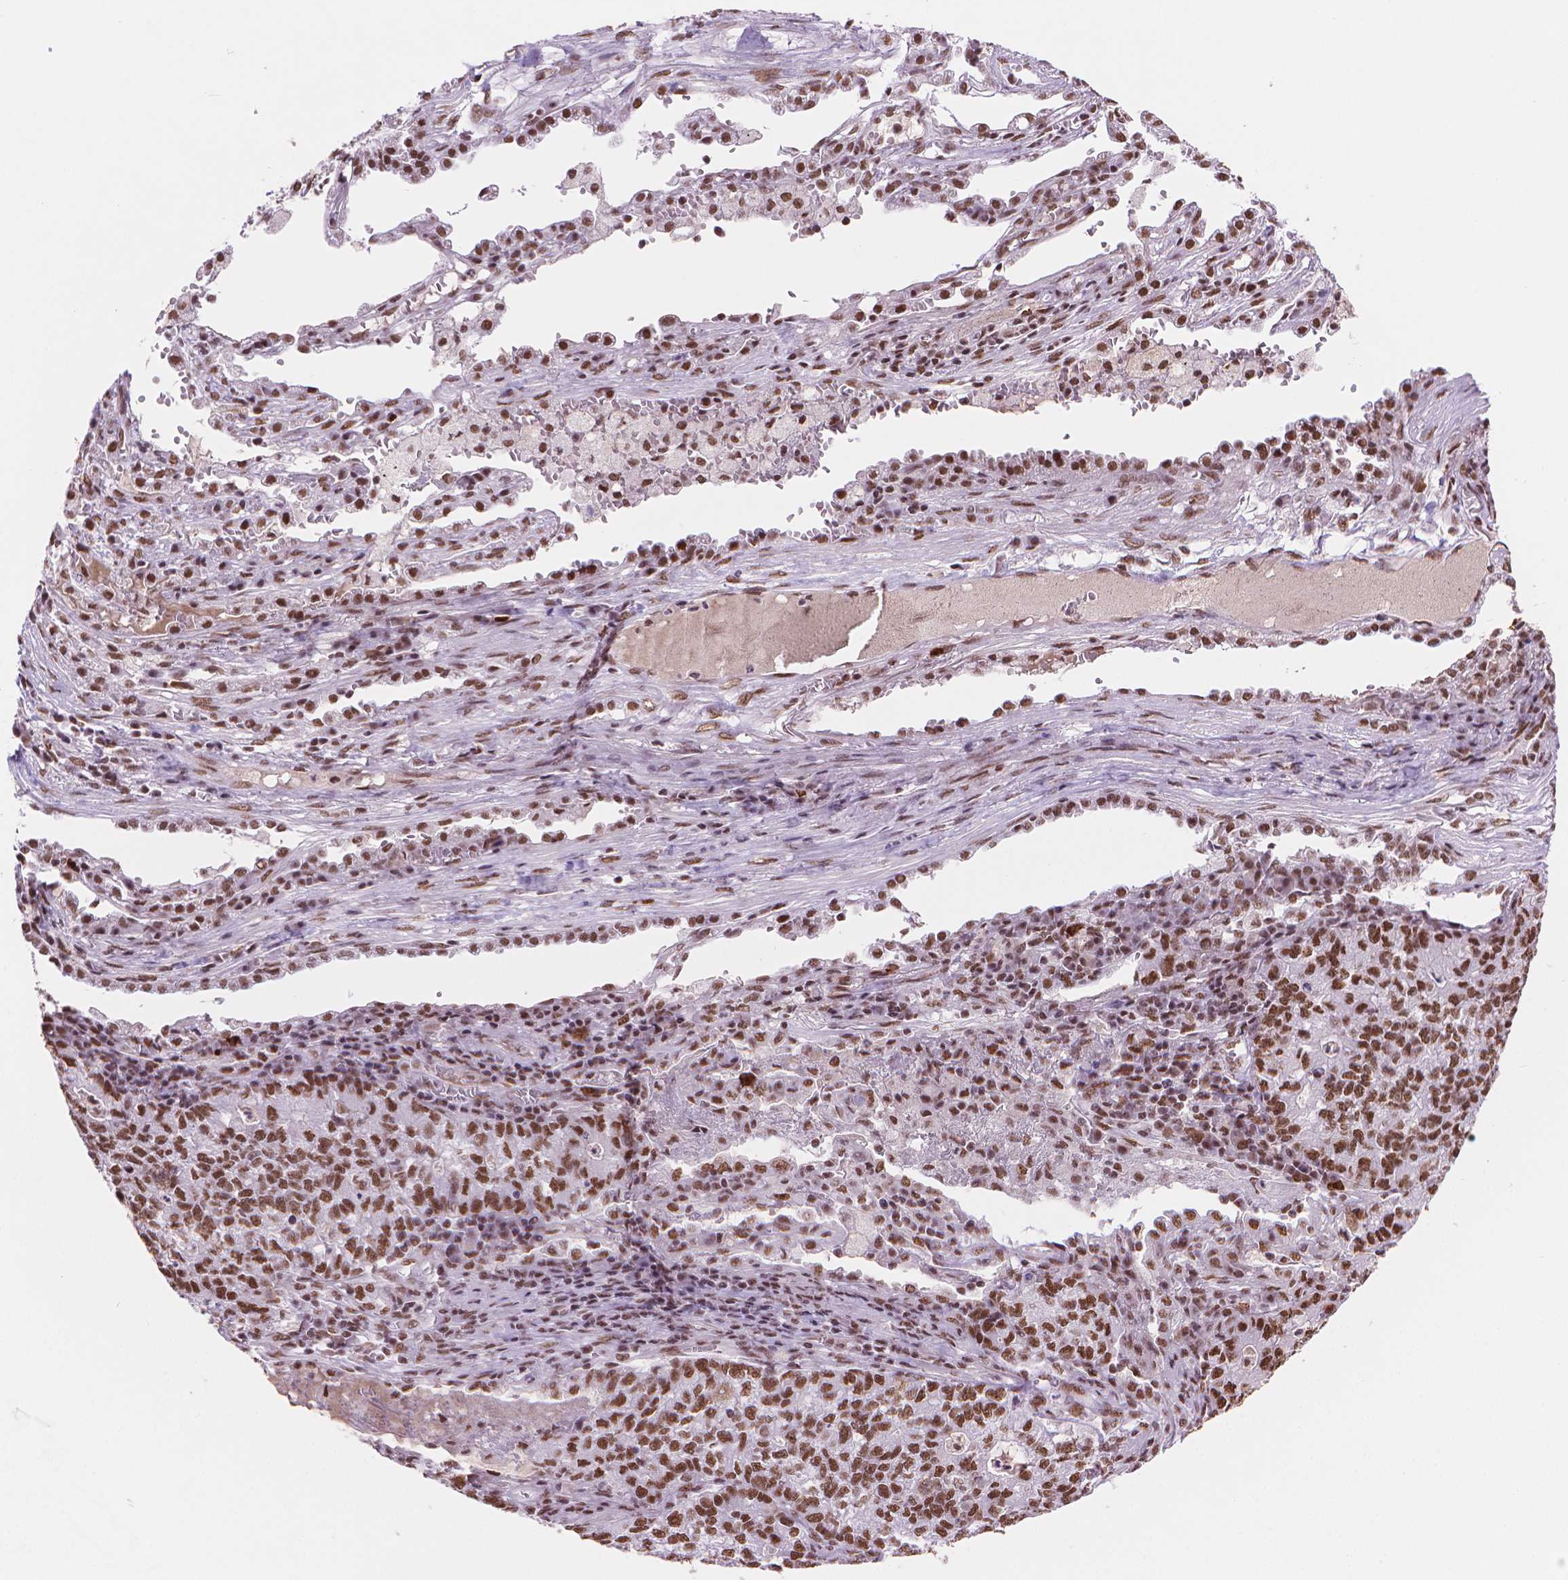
{"staining": {"intensity": "moderate", "quantity": ">75%", "location": "nuclear"}, "tissue": "lung cancer", "cell_type": "Tumor cells", "image_type": "cancer", "snomed": [{"axis": "morphology", "description": "Adenocarcinoma, NOS"}, {"axis": "topography", "description": "Lung"}], "caption": "A high-resolution image shows IHC staining of adenocarcinoma (lung), which displays moderate nuclear positivity in about >75% of tumor cells. (brown staining indicates protein expression, while blue staining denotes nuclei).", "gene": "RPA4", "patient": {"sex": "male", "age": 57}}